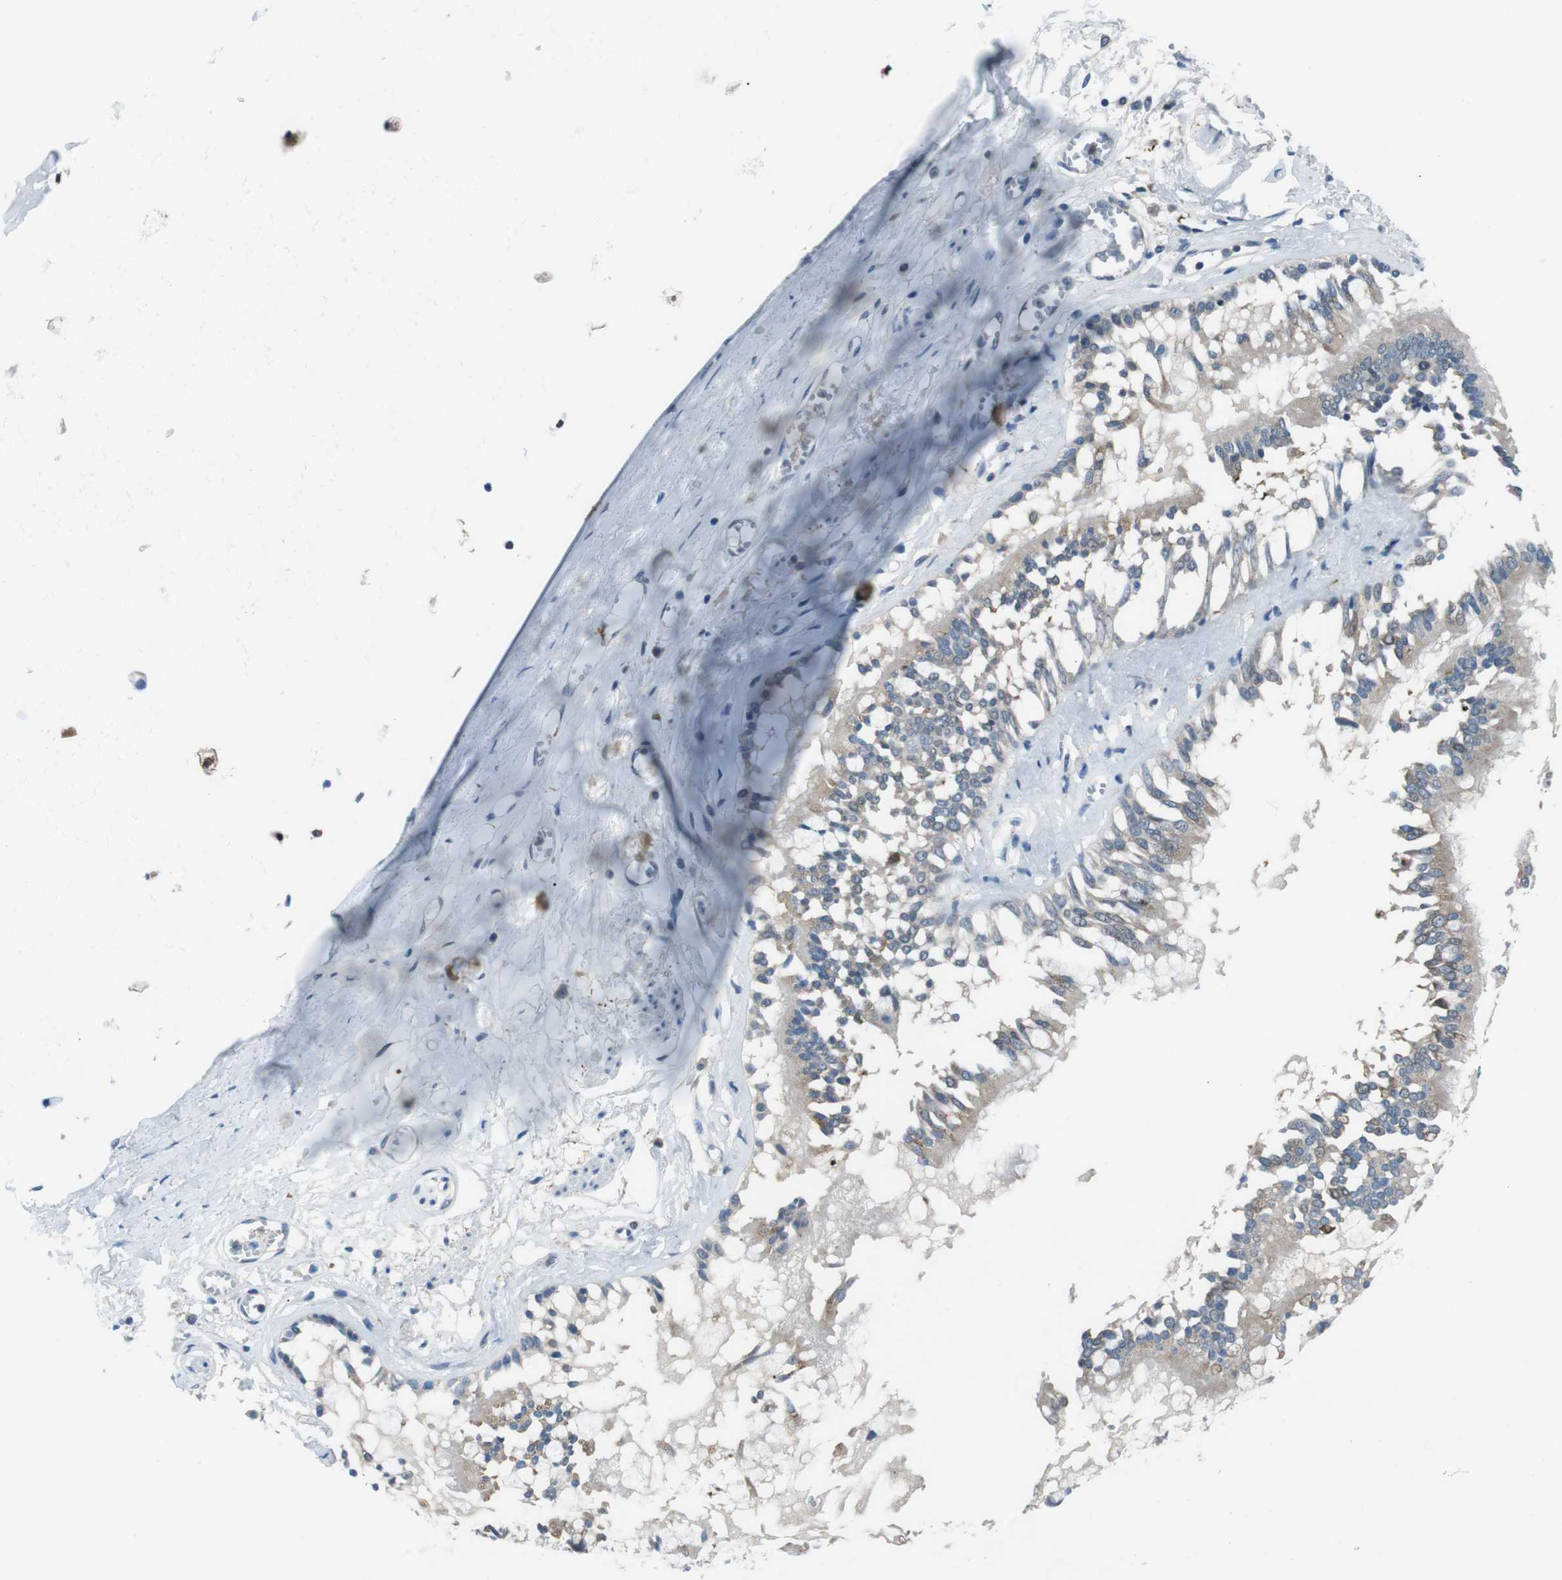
{"staining": {"intensity": "moderate", "quantity": "25%-75%", "location": "cytoplasmic/membranous"}, "tissue": "bronchus", "cell_type": "Respiratory epithelial cells", "image_type": "normal", "snomed": [{"axis": "morphology", "description": "Normal tissue, NOS"}, {"axis": "morphology", "description": "Inflammation, NOS"}, {"axis": "topography", "description": "Cartilage tissue"}, {"axis": "topography", "description": "Lung"}], "caption": "This micrograph exhibits immunohistochemistry (IHC) staining of normal human bronchus, with medium moderate cytoplasmic/membranous expression in about 25%-75% of respiratory epithelial cells.", "gene": "LRP5", "patient": {"sex": "male", "age": 71}}